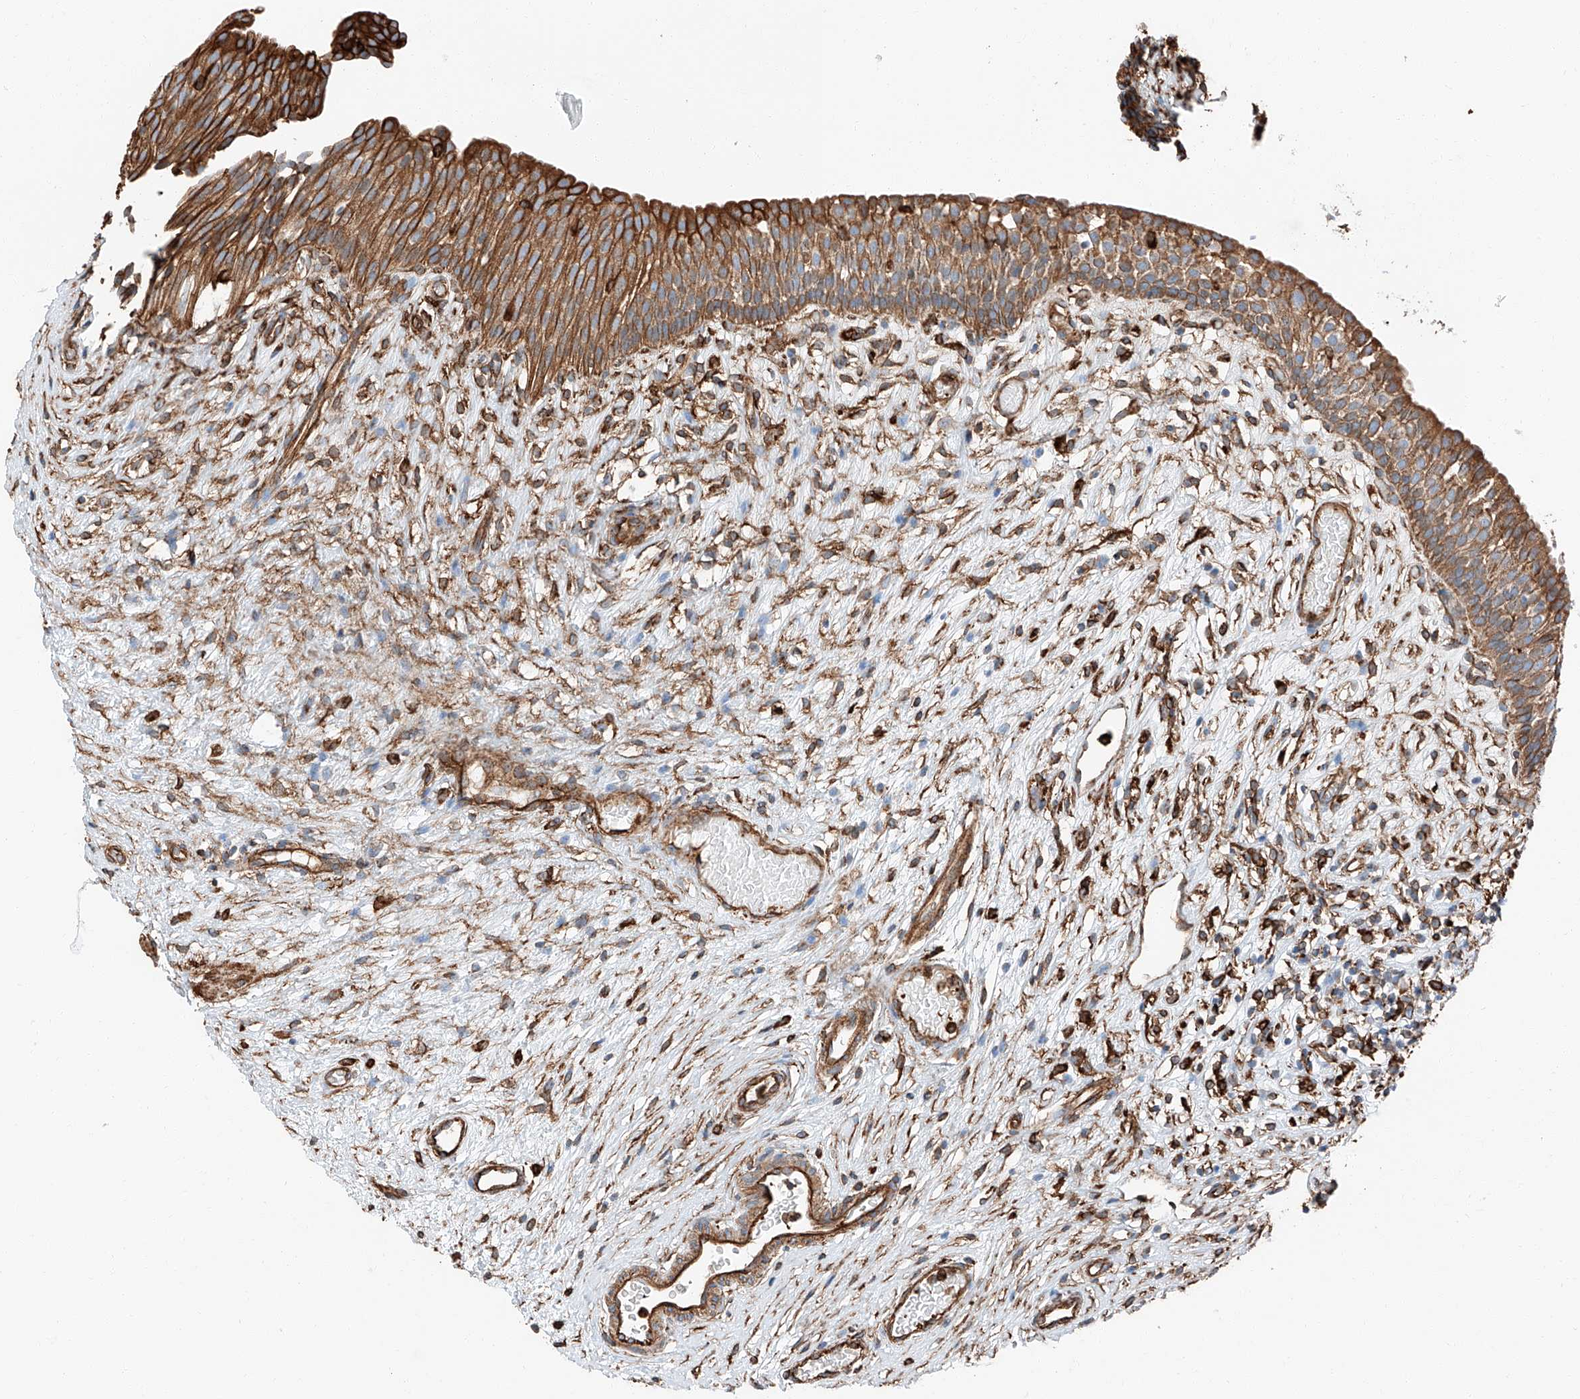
{"staining": {"intensity": "moderate", "quantity": ">75%", "location": "cytoplasmic/membranous"}, "tissue": "urinary bladder", "cell_type": "Urothelial cells", "image_type": "normal", "snomed": [{"axis": "morphology", "description": "Normal tissue, NOS"}, {"axis": "topography", "description": "Urinary bladder"}], "caption": "An IHC photomicrograph of unremarkable tissue is shown. Protein staining in brown shows moderate cytoplasmic/membranous positivity in urinary bladder within urothelial cells. Immunohistochemistry stains the protein of interest in brown and the nuclei are stained blue.", "gene": "ZNF804A", "patient": {"sex": "male", "age": 1}}